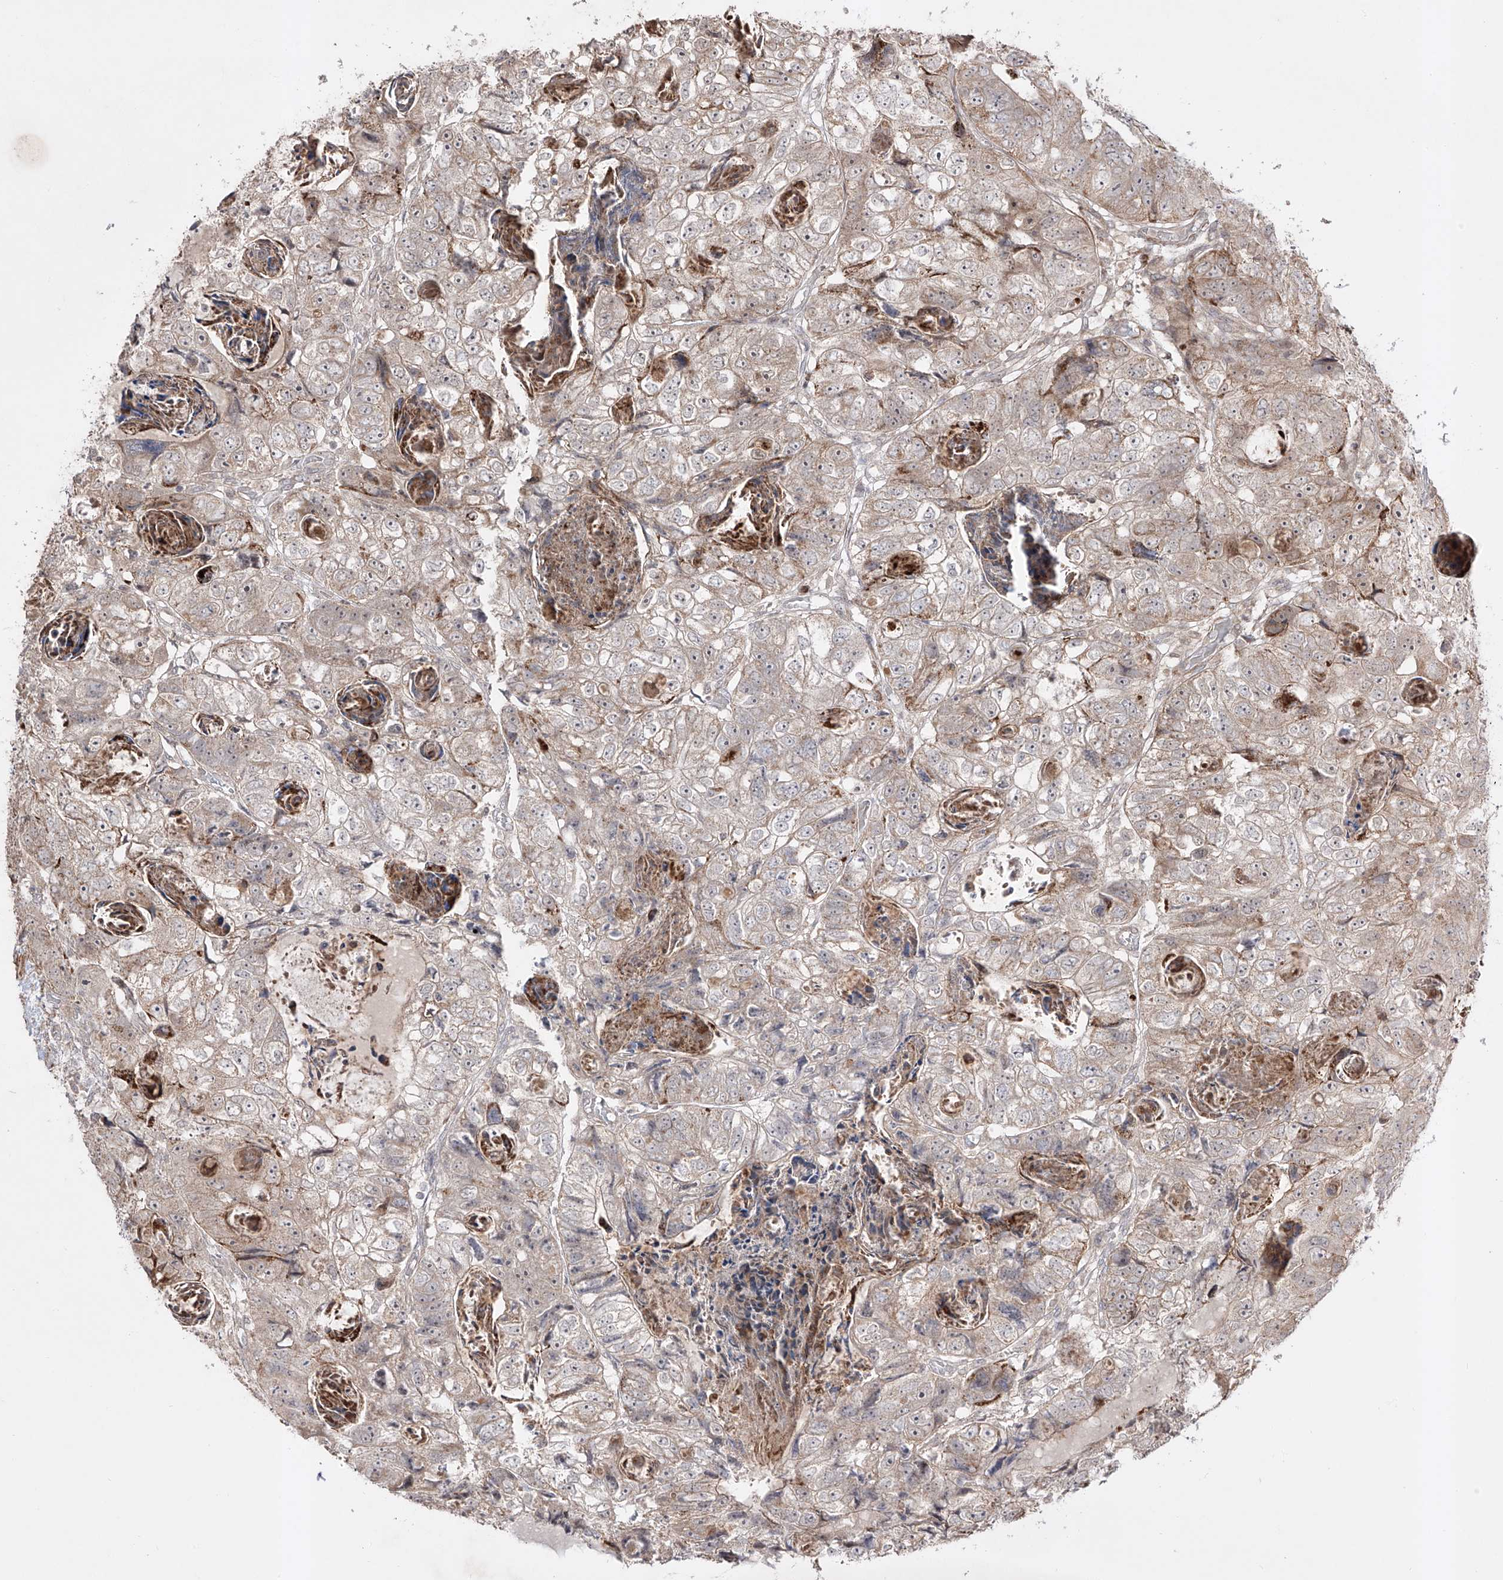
{"staining": {"intensity": "moderate", "quantity": "<25%", "location": "cytoplasmic/membranous,nuclear"}, "tissue": "colorectal cancer", "cell_type": "Tumor cells", "image_type": "cancer", "snomed": [{"axis": "morphology", "description": "Adenocarcinoma, NOS"}, {"axis": "topography", "description": "Rectum"}], "caption": "This photomicrograph exhibits colorectal adenocarcinoma stained with immunohistochemistry to label a protein in brown. The cytoplasmic/membranous and nuclear of tumor cells show moderate positivity for the protein. Nuclei are counter-stained blue.", "gene": "KDM1B", "patient": {"sex": "male", "age": 59}}